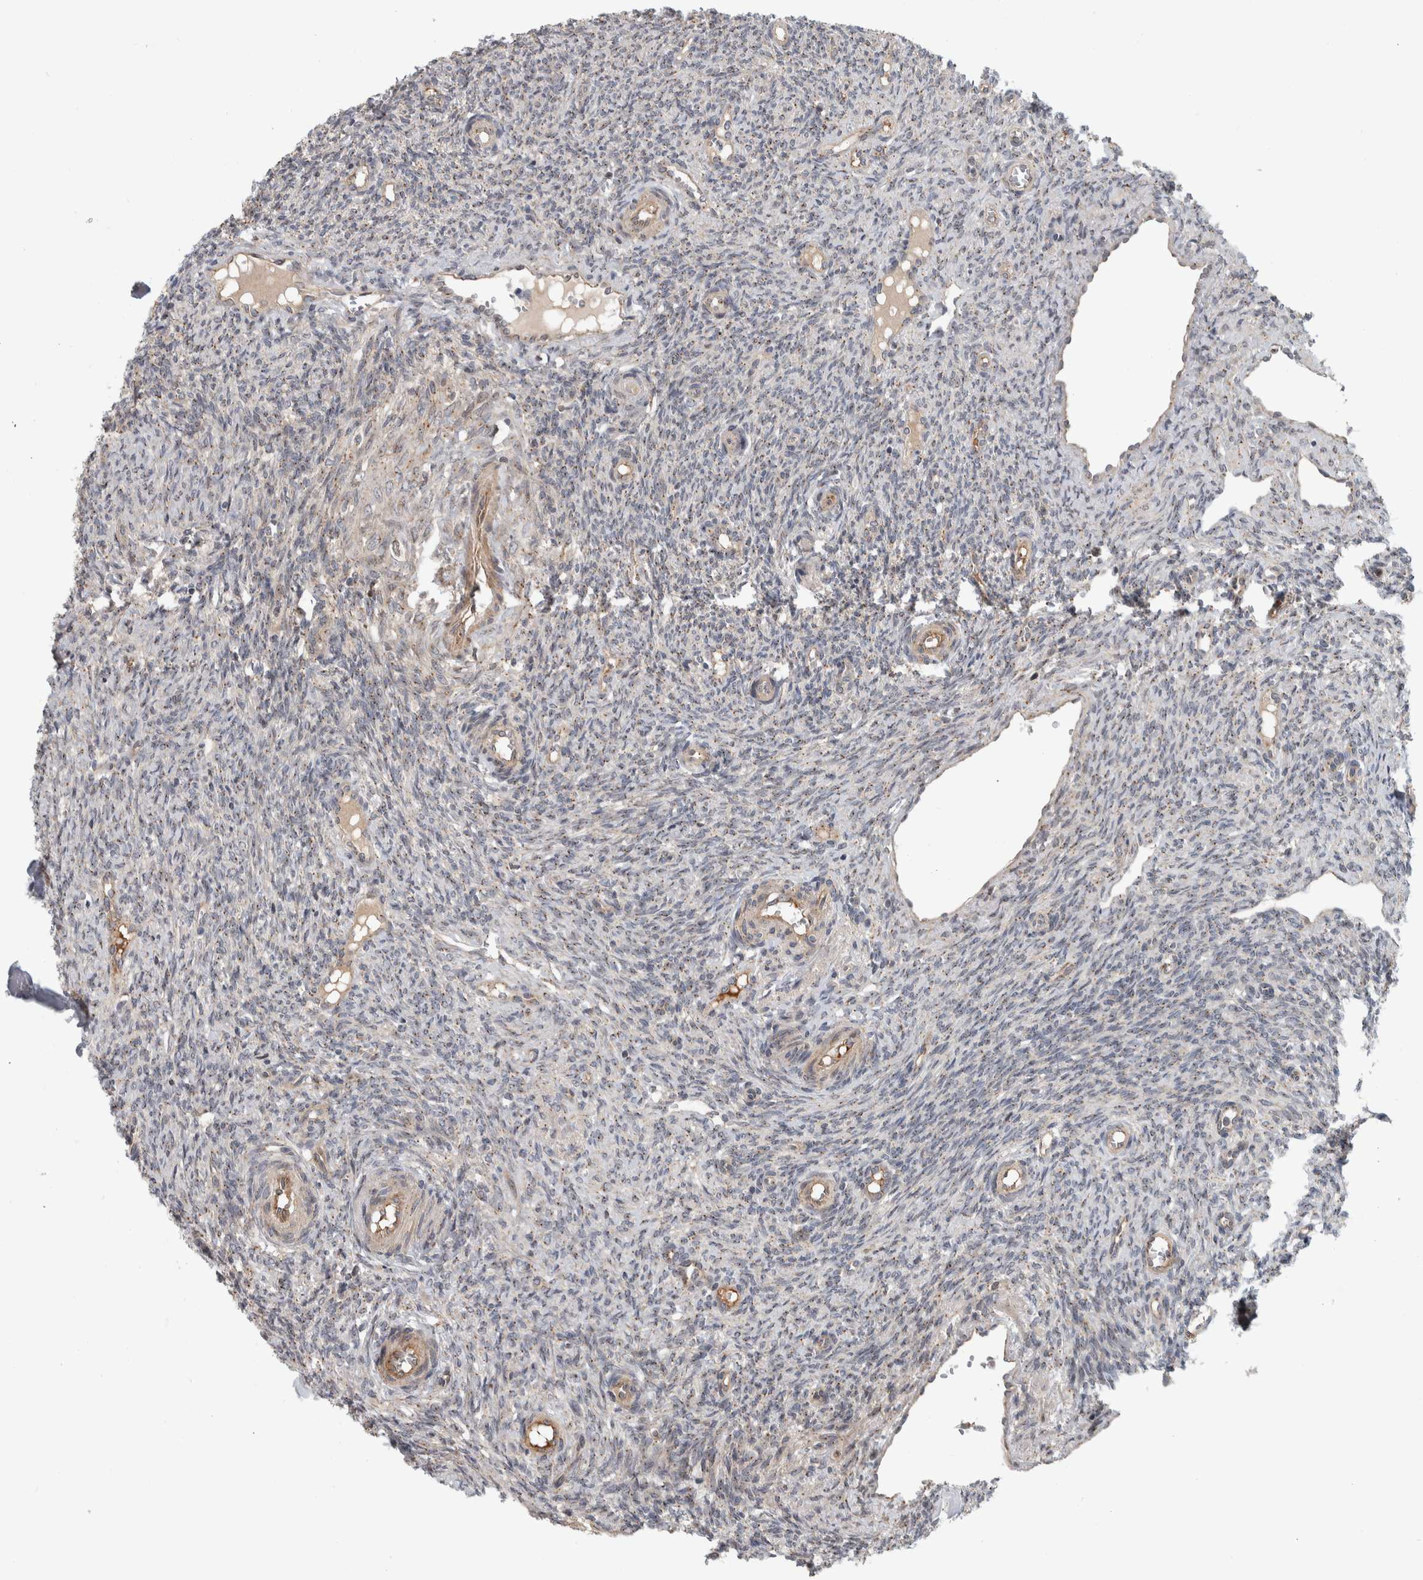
{"staining": {"intensity": "weak", "quantity": "<25%", "location": "cytoplasmic/membranous"}, "tissue": "ovary", "cell_type": "Follicle cells", "image_type": "normal", "snomed": [{"axis": "morphology", "description": "Normal tissue, NOS"}, {"axis": "topography", "description": "Ovary"}], "caption": "Histopathology image shows no protein positivity in follicle cells of unremarkable ovary. (DAB (3,3'-diaminobenzidine) immunohistochemistry (IHC) with hematoxylin counter stain).", "gene": "MSL1", "patient": {"sex": "female", "age": 41}}